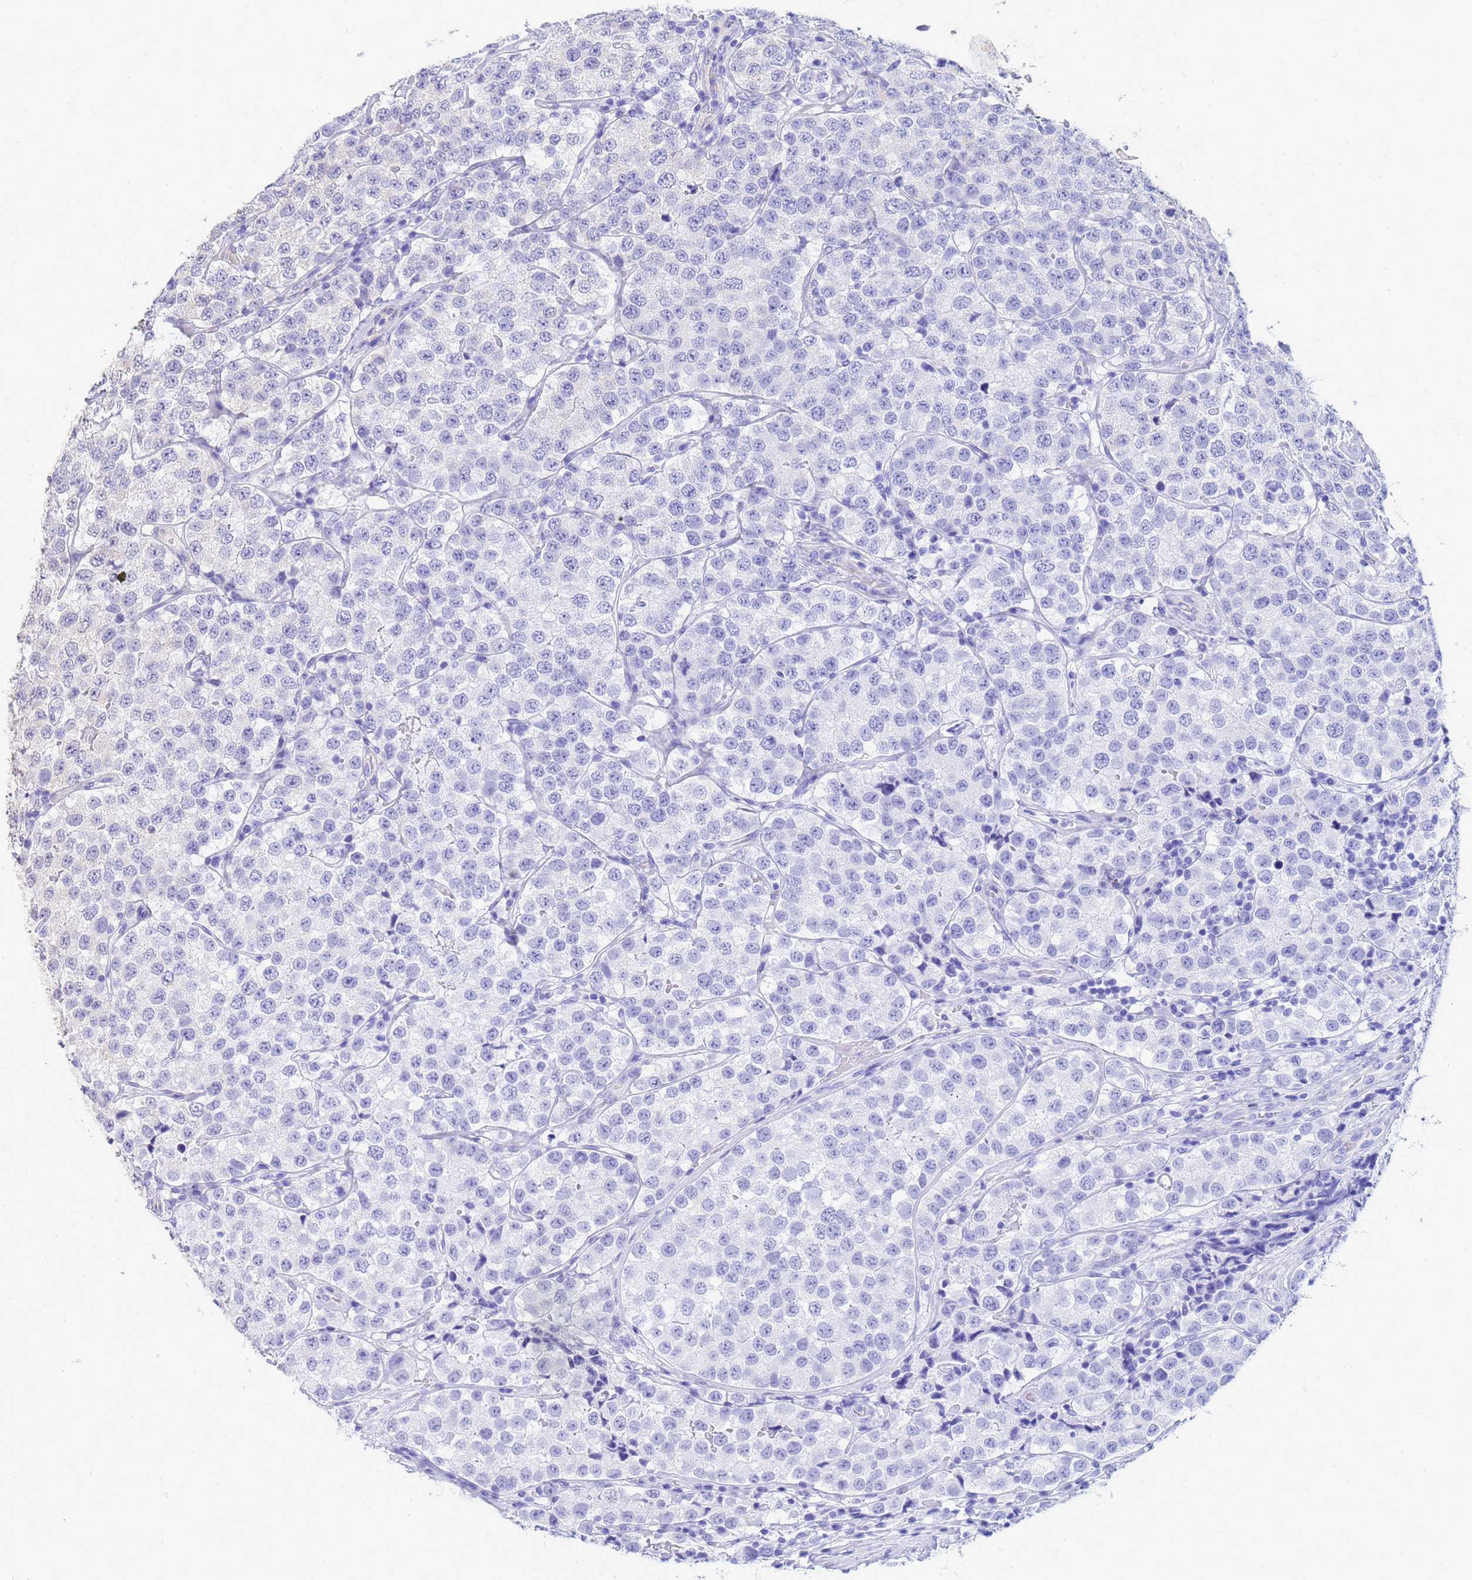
{"staining": {"intensity": "negative", "quantity": "none", "location": "none"}, "tissue": "testis cancer", "cell_type": "Tumor cells", "image_type": "cancer", "snomed": [{"axis": "morphology", "description": "Seminoma, NOS"}, {"axis": "topography", "description": "Testis"}], "caption": "Immunohistochemical staining of human testis cancer shows no significant staining in tumor cells.", "gene": "TRIP6", "patient": {"sex": "male", "age": 34}}